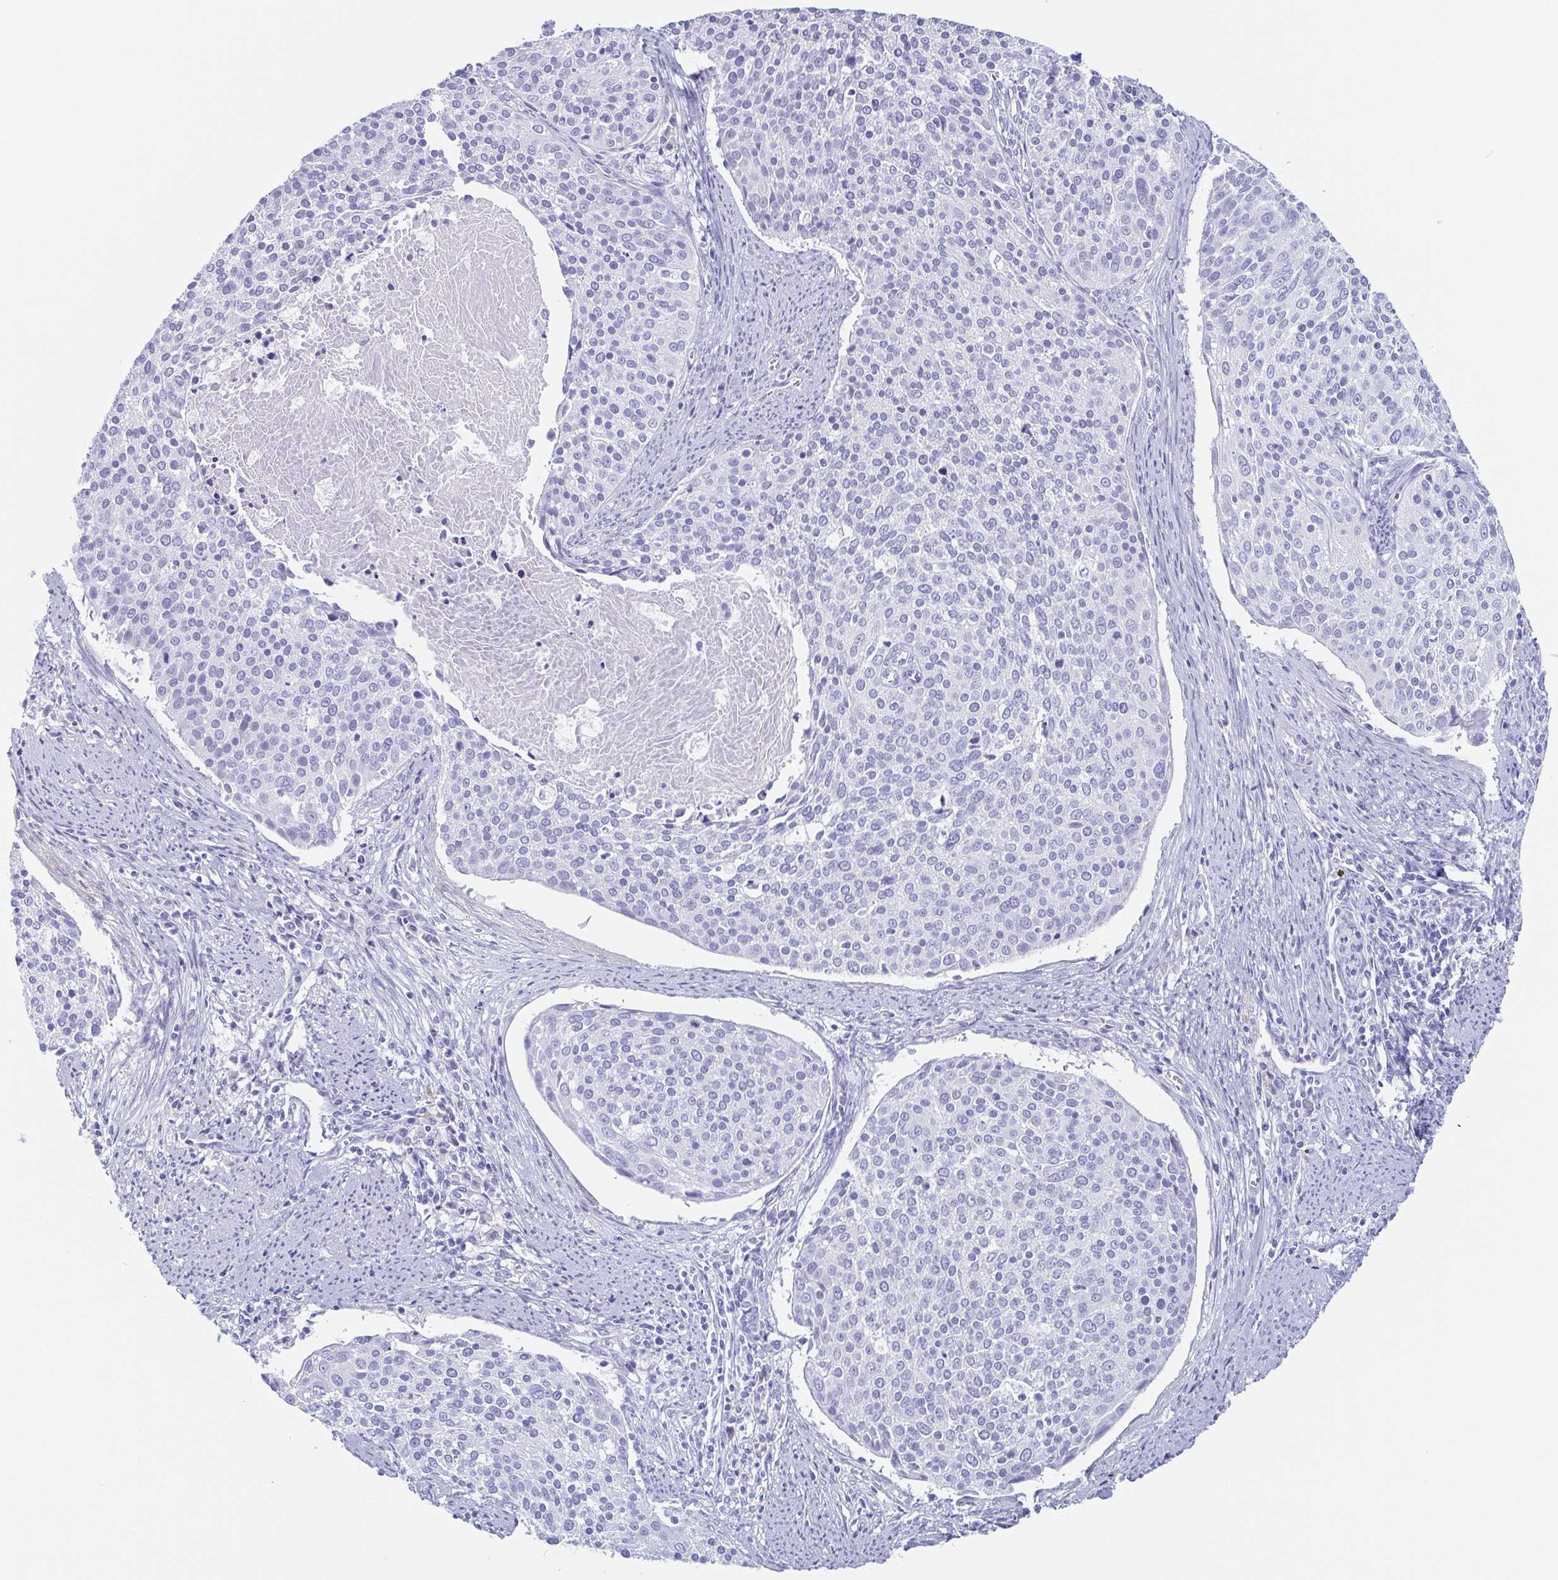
{"staining": {"intensity": "negative", "quantity": "none", "location": "none"}, "tissue": "cervical cancer", "cell_type": "Tumor cells", "image_type": "cancer", "snomed": [{"axis": "morphology", "description": "Squamous cell carcinoma, NOS"}, {"axis": "topography", "description": "Cervix"}], "caption": "This is a micrograph of immunohistochemistry (IHC) staining of cervical squamous cell carcinoma, which shows no positivity in tumor cells.", "gene": "TAGLN3", "patient": {"sex": "female", "age": 39}}